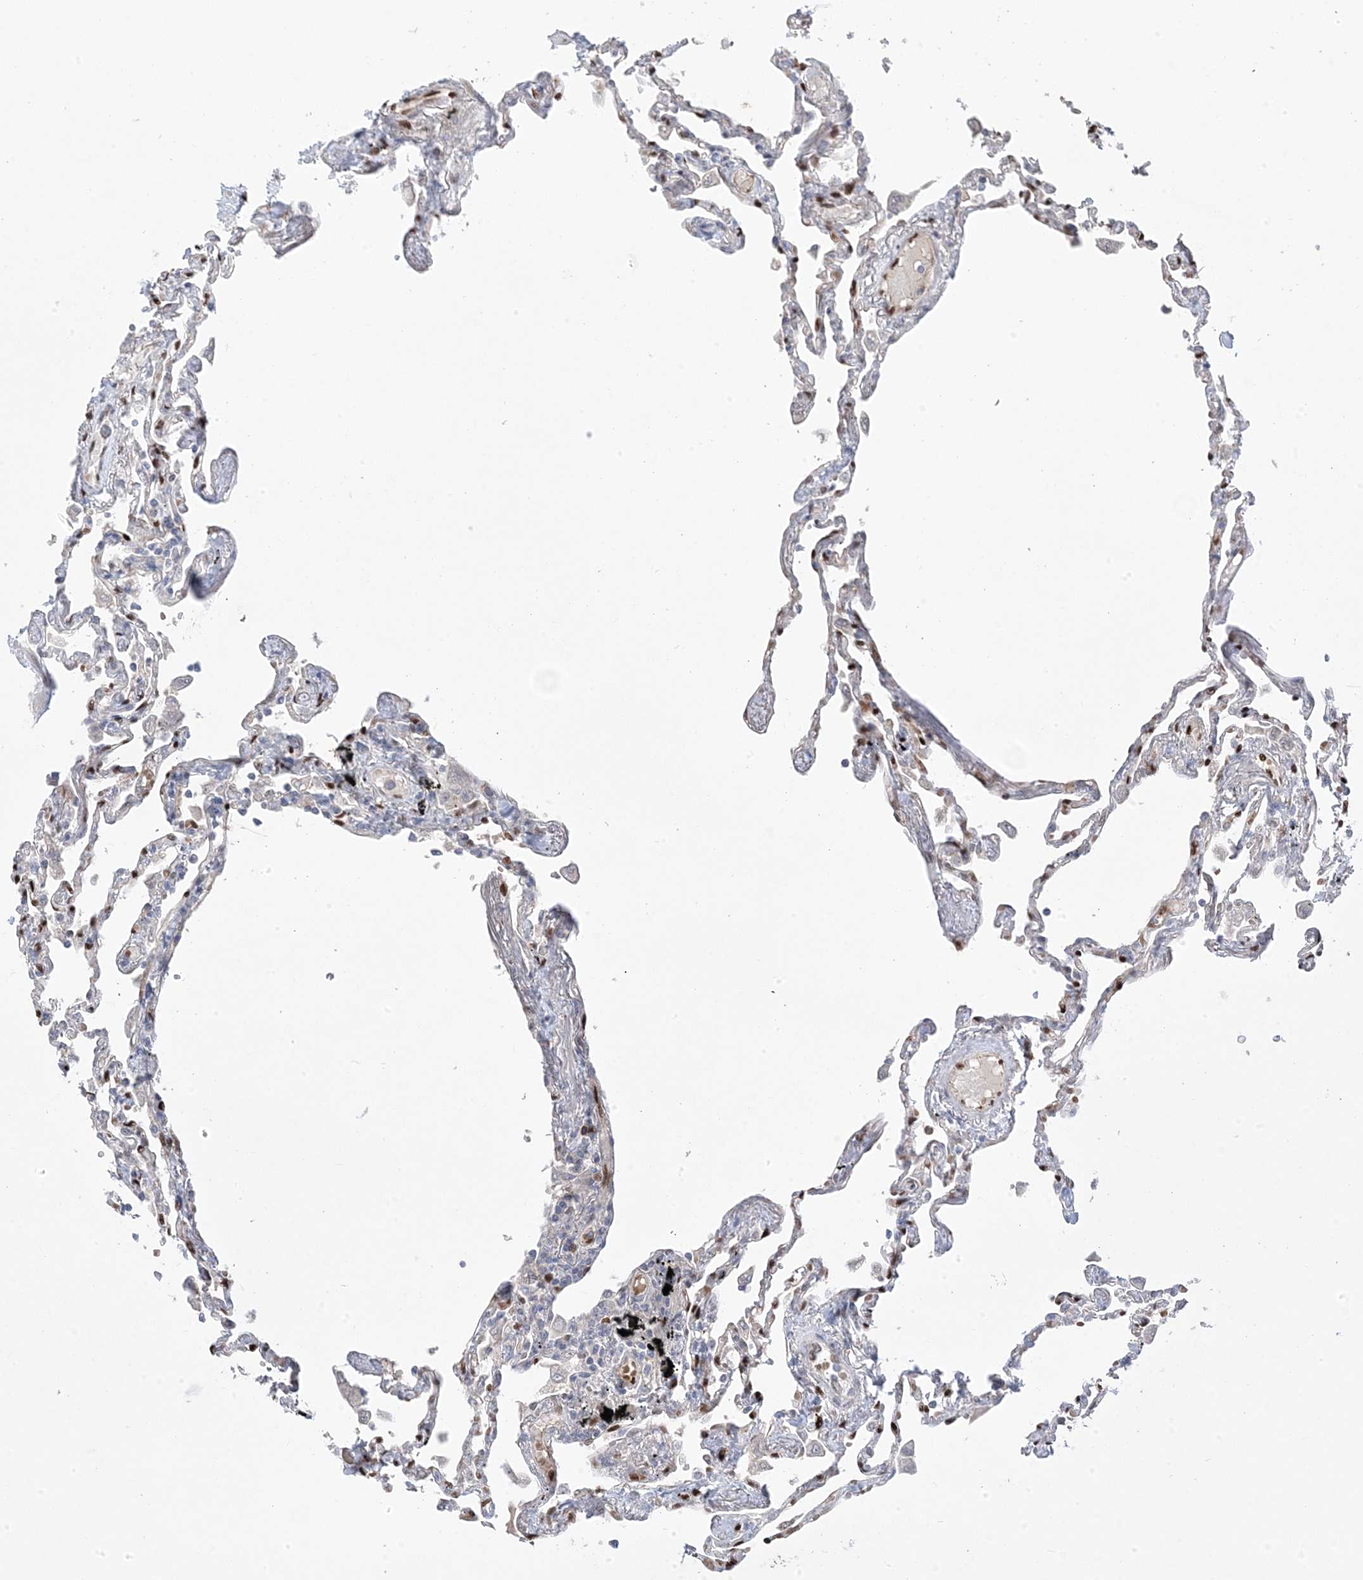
{"staining": {"intensity": "negative", "quantity": "none", "location": "none"}, "tissue": "lung", "cell_type": "Alveolar cells", "image_type": "normal", "snomed": [{"axis": "morphology", "description": "Normal tissue, NOS"}, {"axis": "topography", "description": "Lung"}], "caption": "Micrograph shows no significant protein expression in alveolar cells of benign lung. (DAB IHC visualized using brightfield microscopy, high magnification).", "gene": "PPOX", "patient": {"sex": "female", "age": 67}}